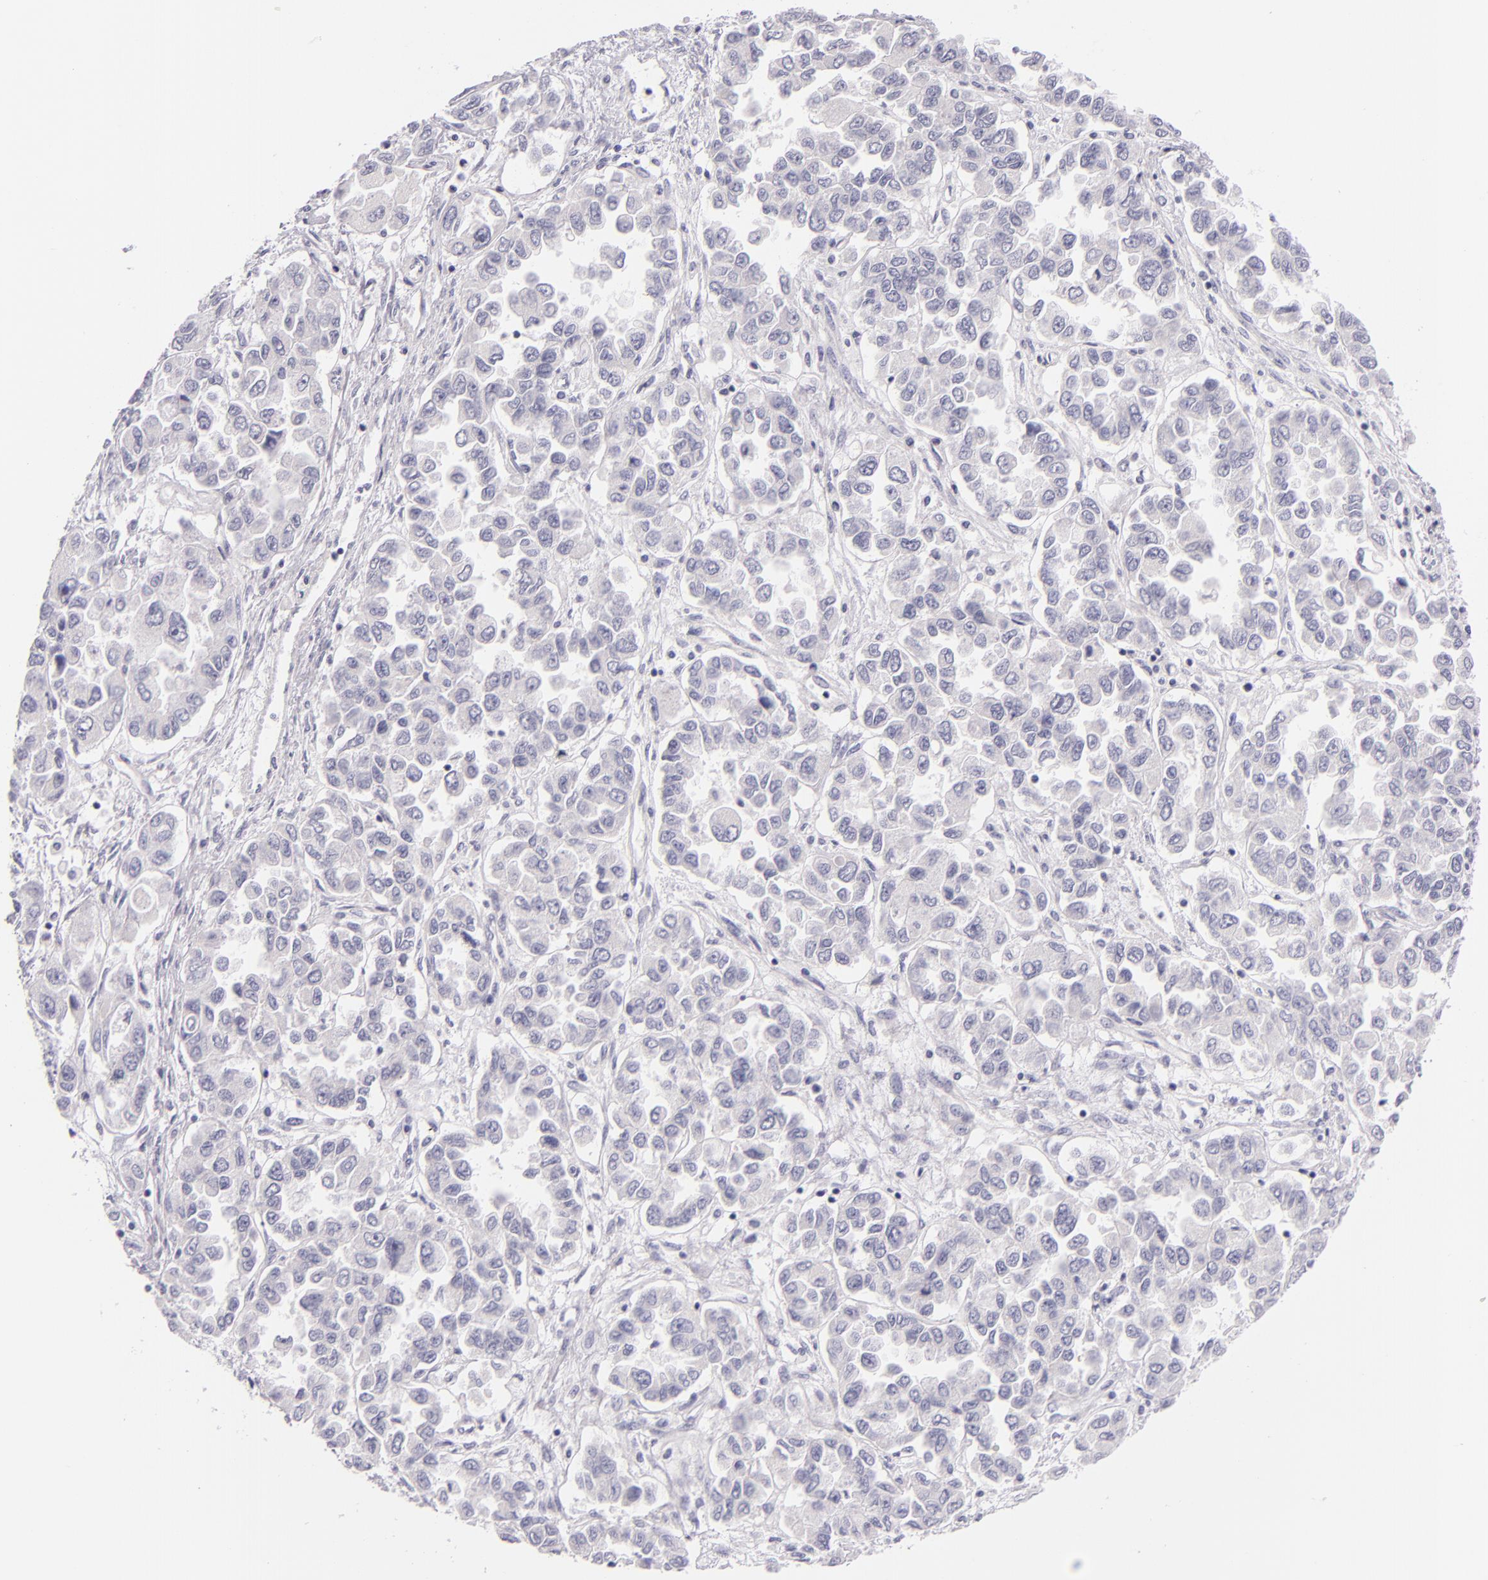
{"staining": {"intensity": "negative", "quantity": "none", "location": "none"}, "tissue": "ovarian cancer", "cell_type": "Tumor cells", "image_type": "cancer", "snomed": [{"axis": "morphology", "description": "Cystadenocarcinoma, serous, NOS"}, {"axis": "topography", "description": "Ovary"}], "caption": "Immunohistochemical staining of human serous cystadenocarcinoma (ovarian) exhibits no significant staining in tumor cells.", "gene": "INA", "patient": {"sex": "female", "age": 84}}